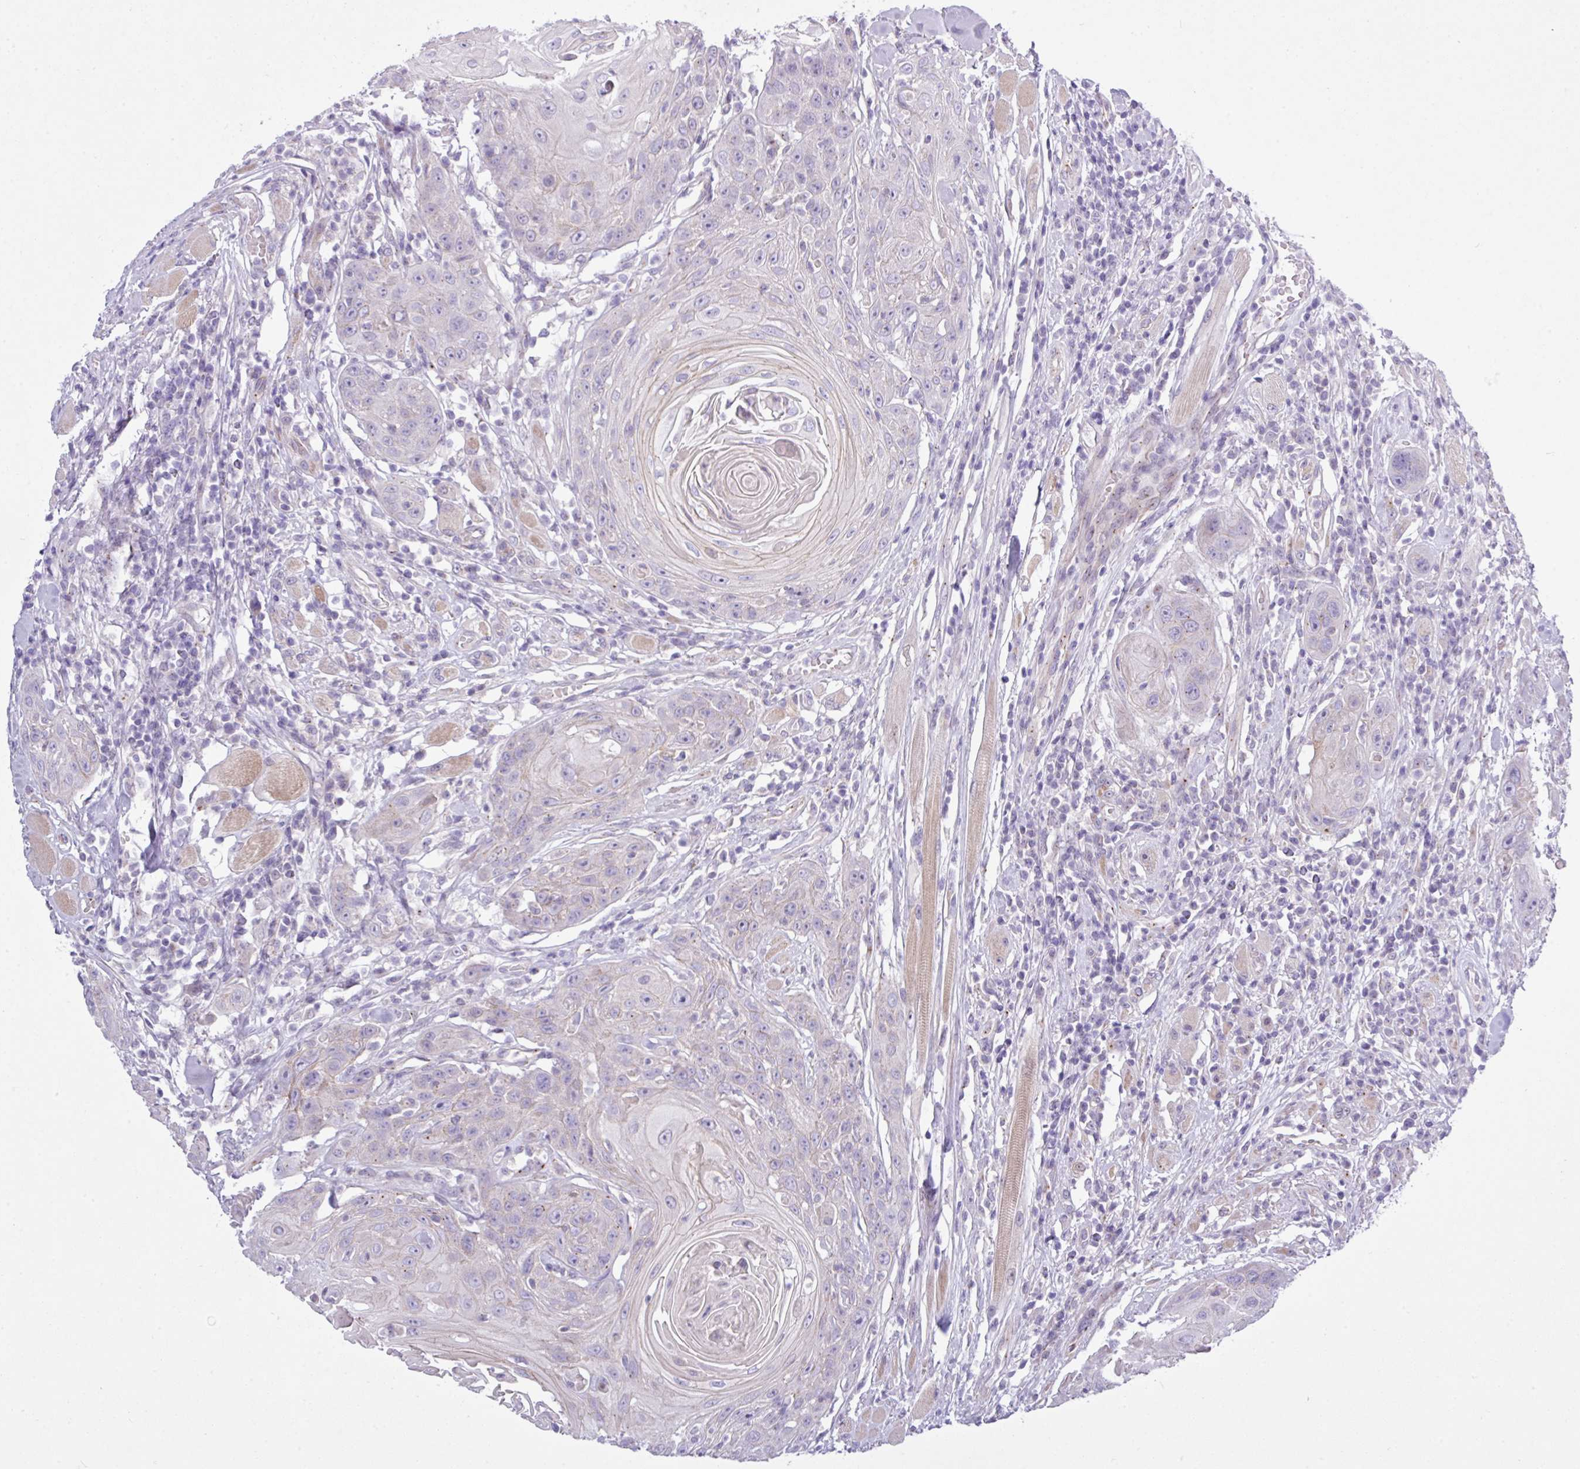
{"staining": {"intensity": "negative", "quantity": "none", "location": "none"}, "tissue": "head and neck cancer", "cell_type": "Tumor cells", "image_type": "cancer", "snomed": [{"axis": "morphology", "description": "Squamous cell carcinoma, NOS"}, {"axis": "topography", "description": "Head-Neck"}], "caption": "There is no significant positivity in tumor cells of head and neck squamous cell carcinoma.", "gene": "SPINK8", "patient": {"sex": "female", "age": 59}}